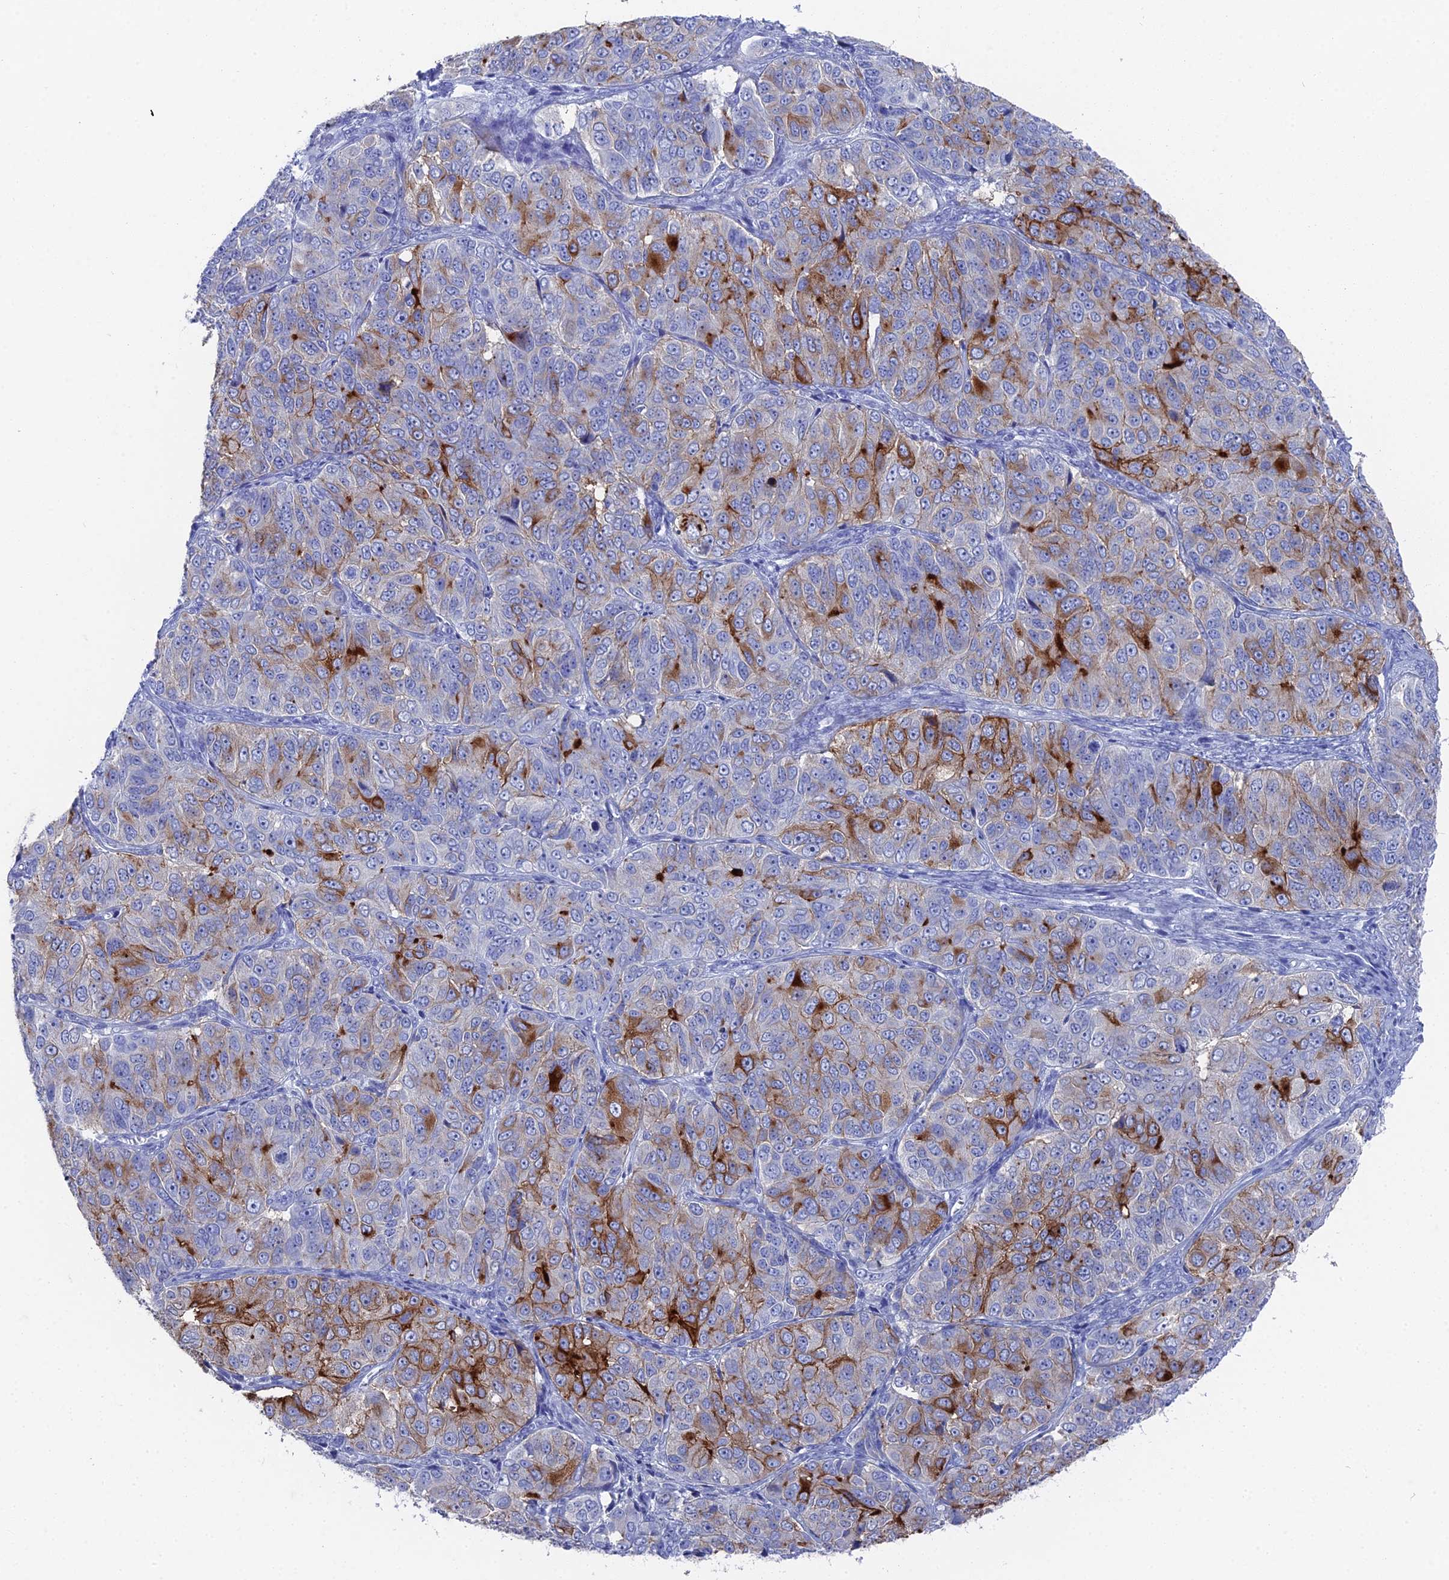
{"staining": {"intensity": "strong", "quantity": "<25%", "location": "cytoplasmic/membranous"}, "tissue": "ovarian cancer", "cell_type": "Tumor cells", "image_type": "cancer", "snomed": [{"axis": "morphology", "description": "Carcinoma, endometroid"}, {"axis": "topography", "description": "Ovary"}], "caption": "IHC image of ovarian cancer stained for a protein (brown), which demonstrates medium levels of strong cytoplasmic/membranous expression in approximately <25% of tumor cells.", "gene": "ENPP3", "patient": {"sex": "female", "age": 51}}